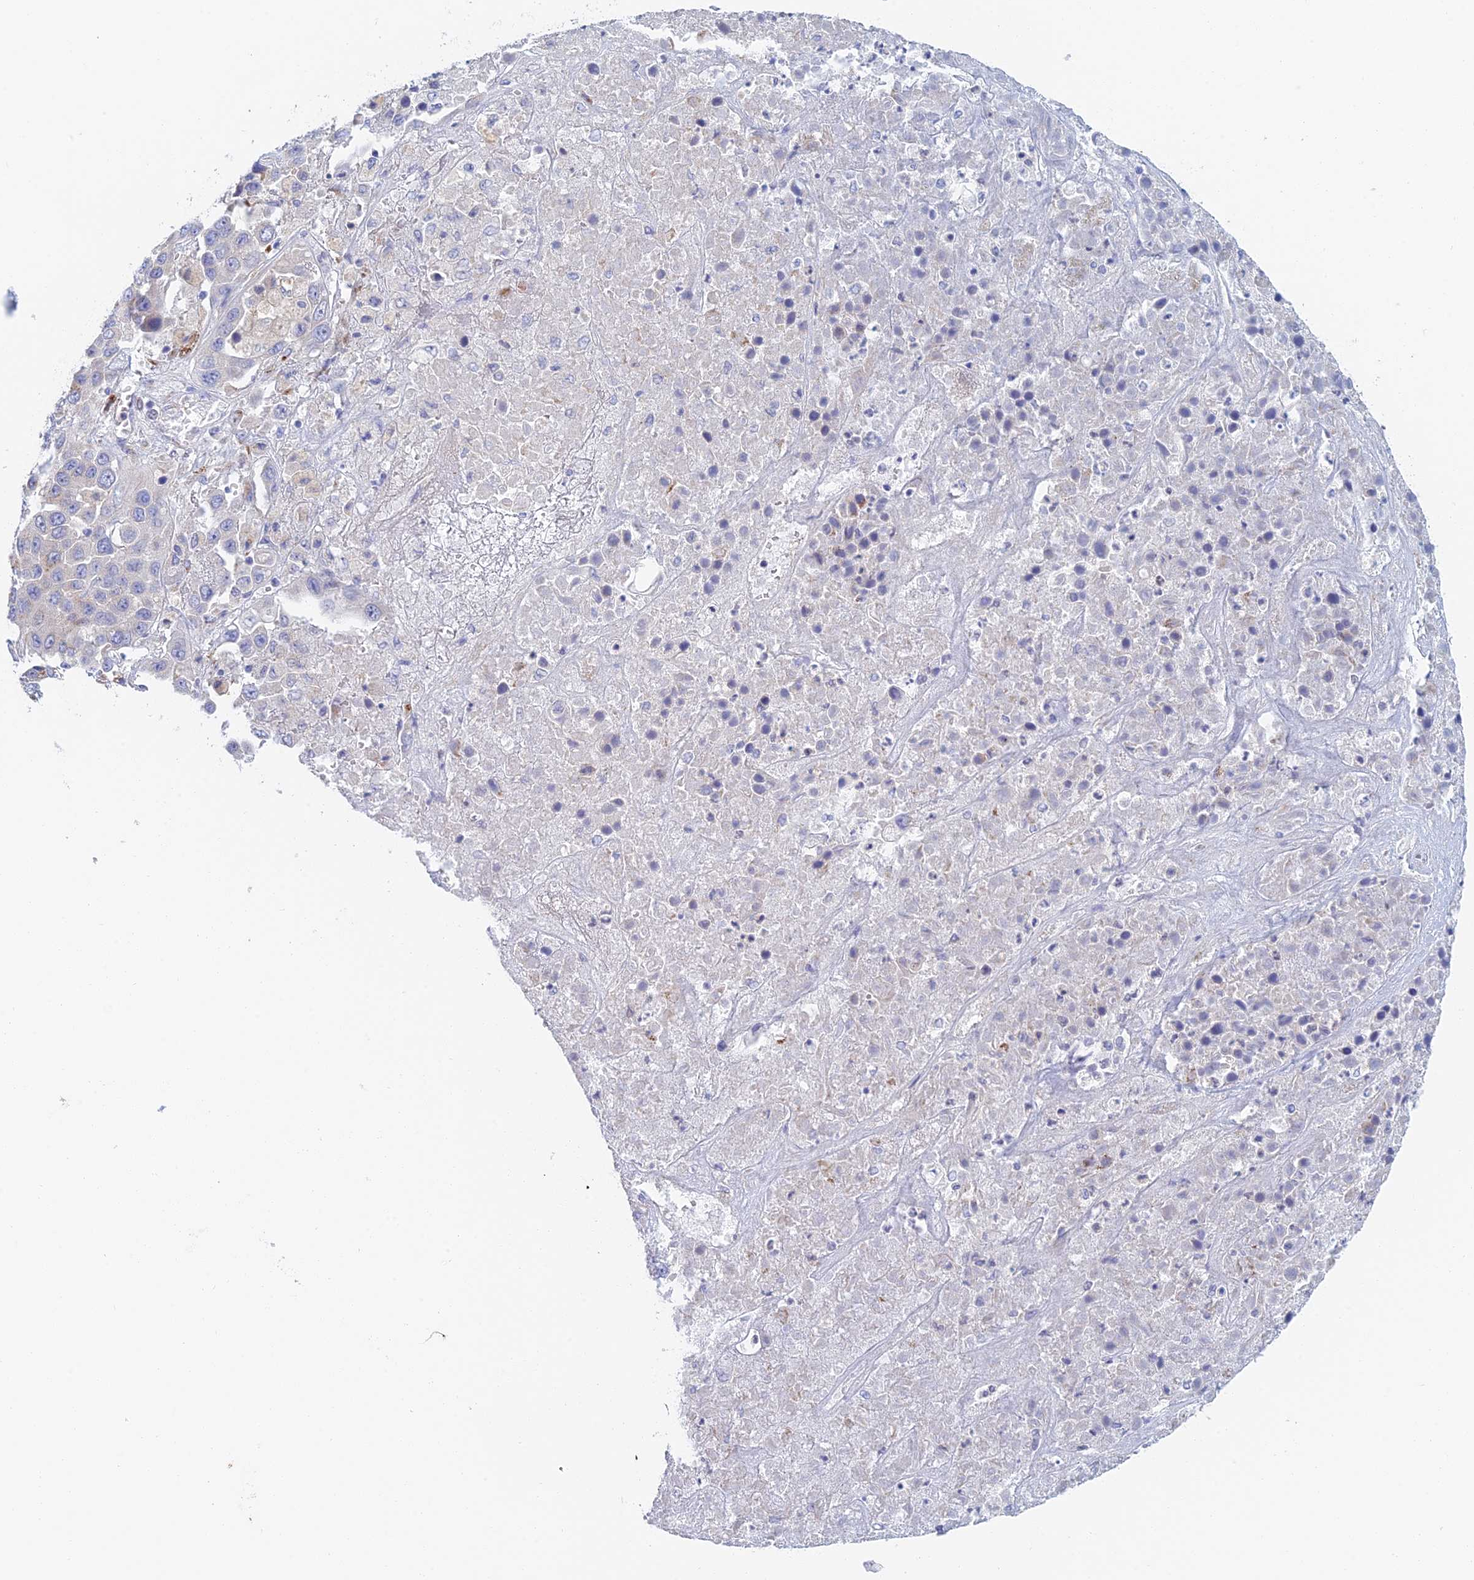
{"staining": {"intensity": "moderate", "quantity": "25%-75%", "location": "cytoplasmic/membranous"}, "tissue": "liver cancer", "cell_type": "Tumor cells", "image_type": "cancer", "snomed": [{"axis": "morphology", "description": "Cholangiocarcinoma"}, {"axis": "topography", "description": "Liver"}], "caption": "Moderate cytoplasmic/membranous expression is appreciated in approximately 25%-75% of tumor cells in liver cancer (cholangiocarcinoma). Using DAB (3,3'-diaminobenzidine) (brown) and hematoxylin (blue) stains, captured at high magnification using brightfield microscopy.", "gene": "SLC24A3", "patient": {"sex": "female", "age": 52}}